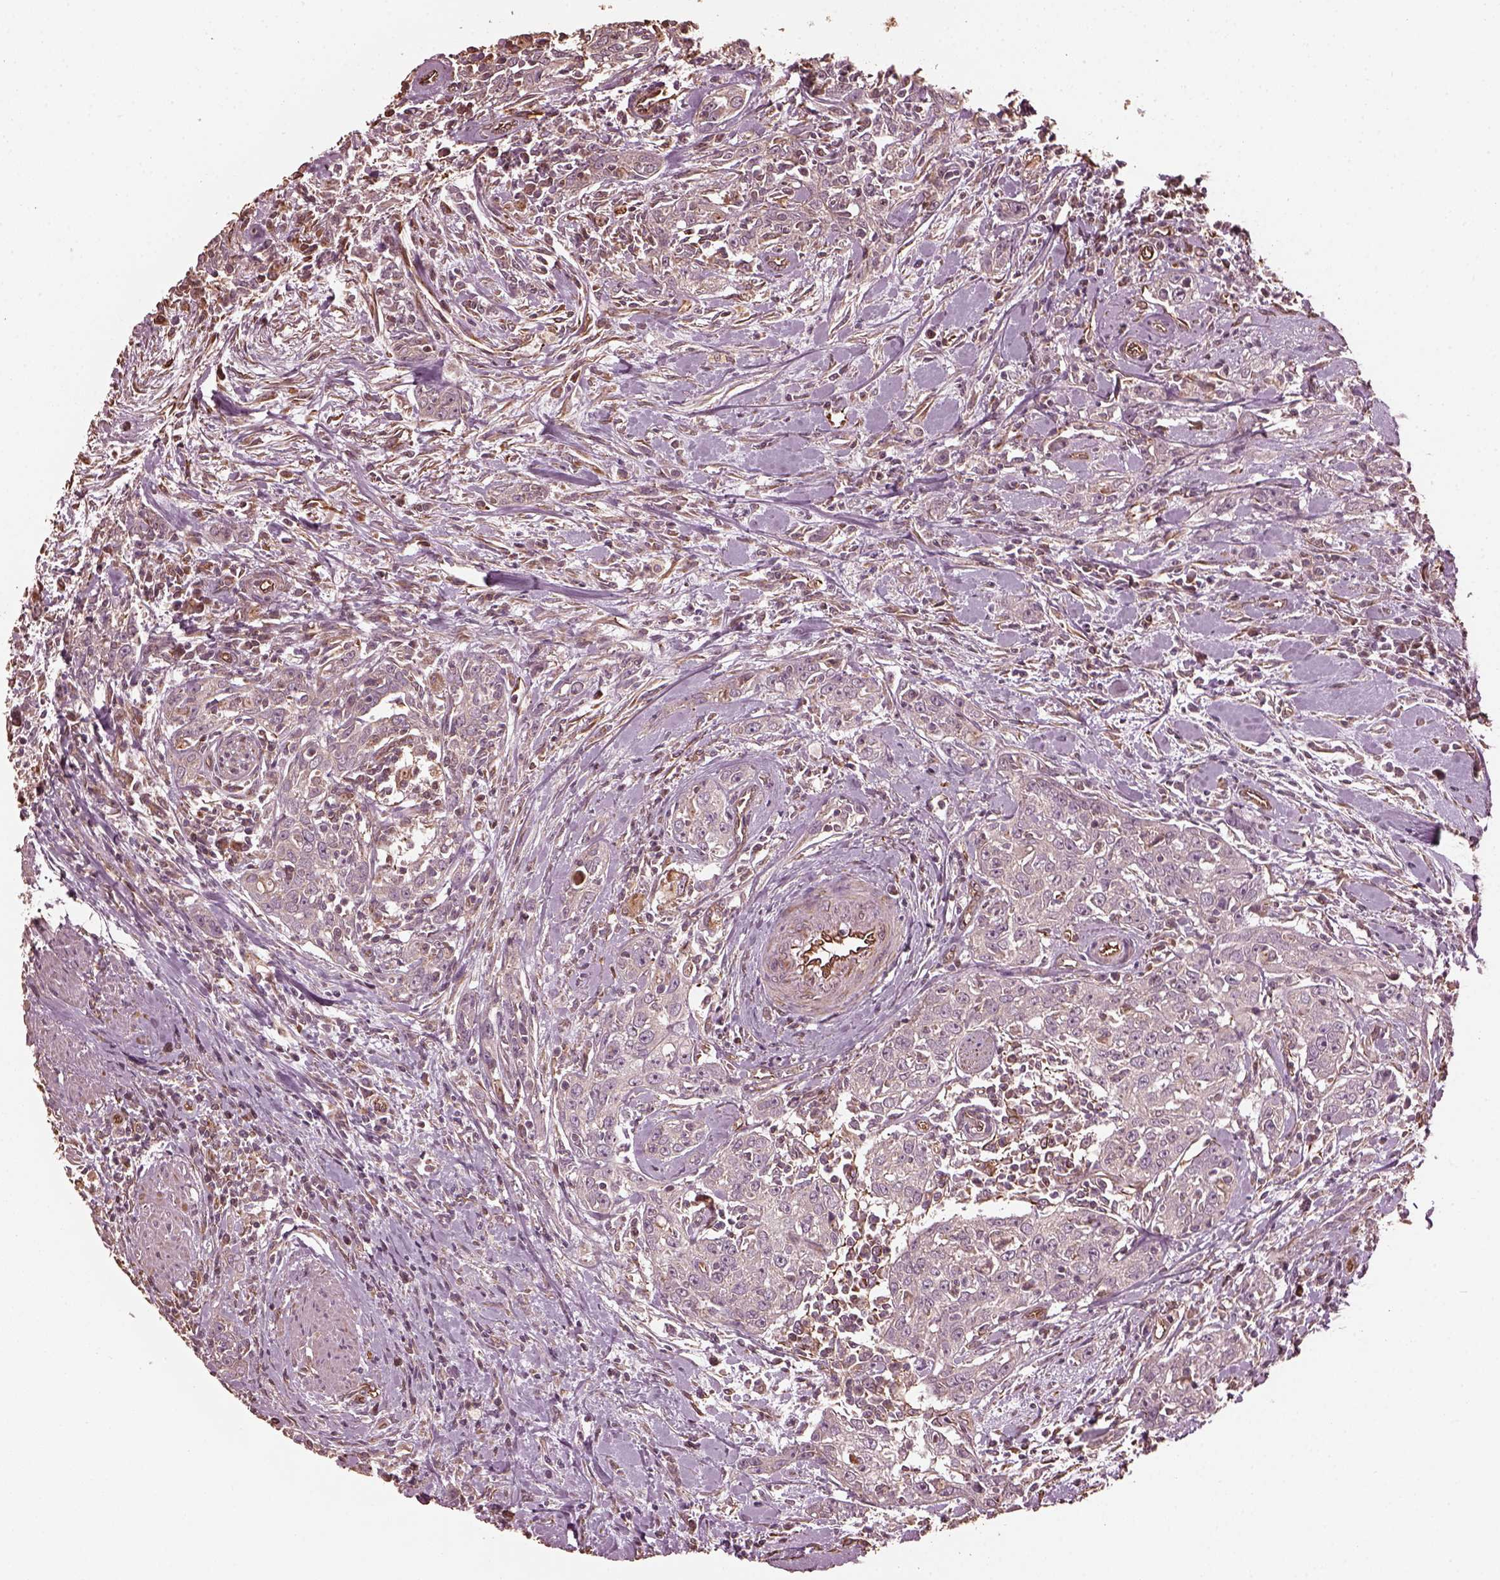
{"staining": {"intensity": "negative", "quantity": "none", "location": "none"}, "tissue": "urothelial cancer", "cell_type": "Tumor cells", "image_type": "cancer", "snomed": [{"axis": "morphology", "description": "Urothelial carcinoma, High grade"}, {"axis": "topography", "description": "Urinary bladder"}], "caption": "A high-resolution image shows immunohistochemistry (IHC) staining of high-grade urothelial carcinoma, which displays no significant staining in tumor cells. (Brightfield microscopy of DAB (3,3'-diaminobenzidine) immunohistochemistry at high magnification).", "gene": "GTPBP1", "patient": {"sex": "male", "age": 83}}